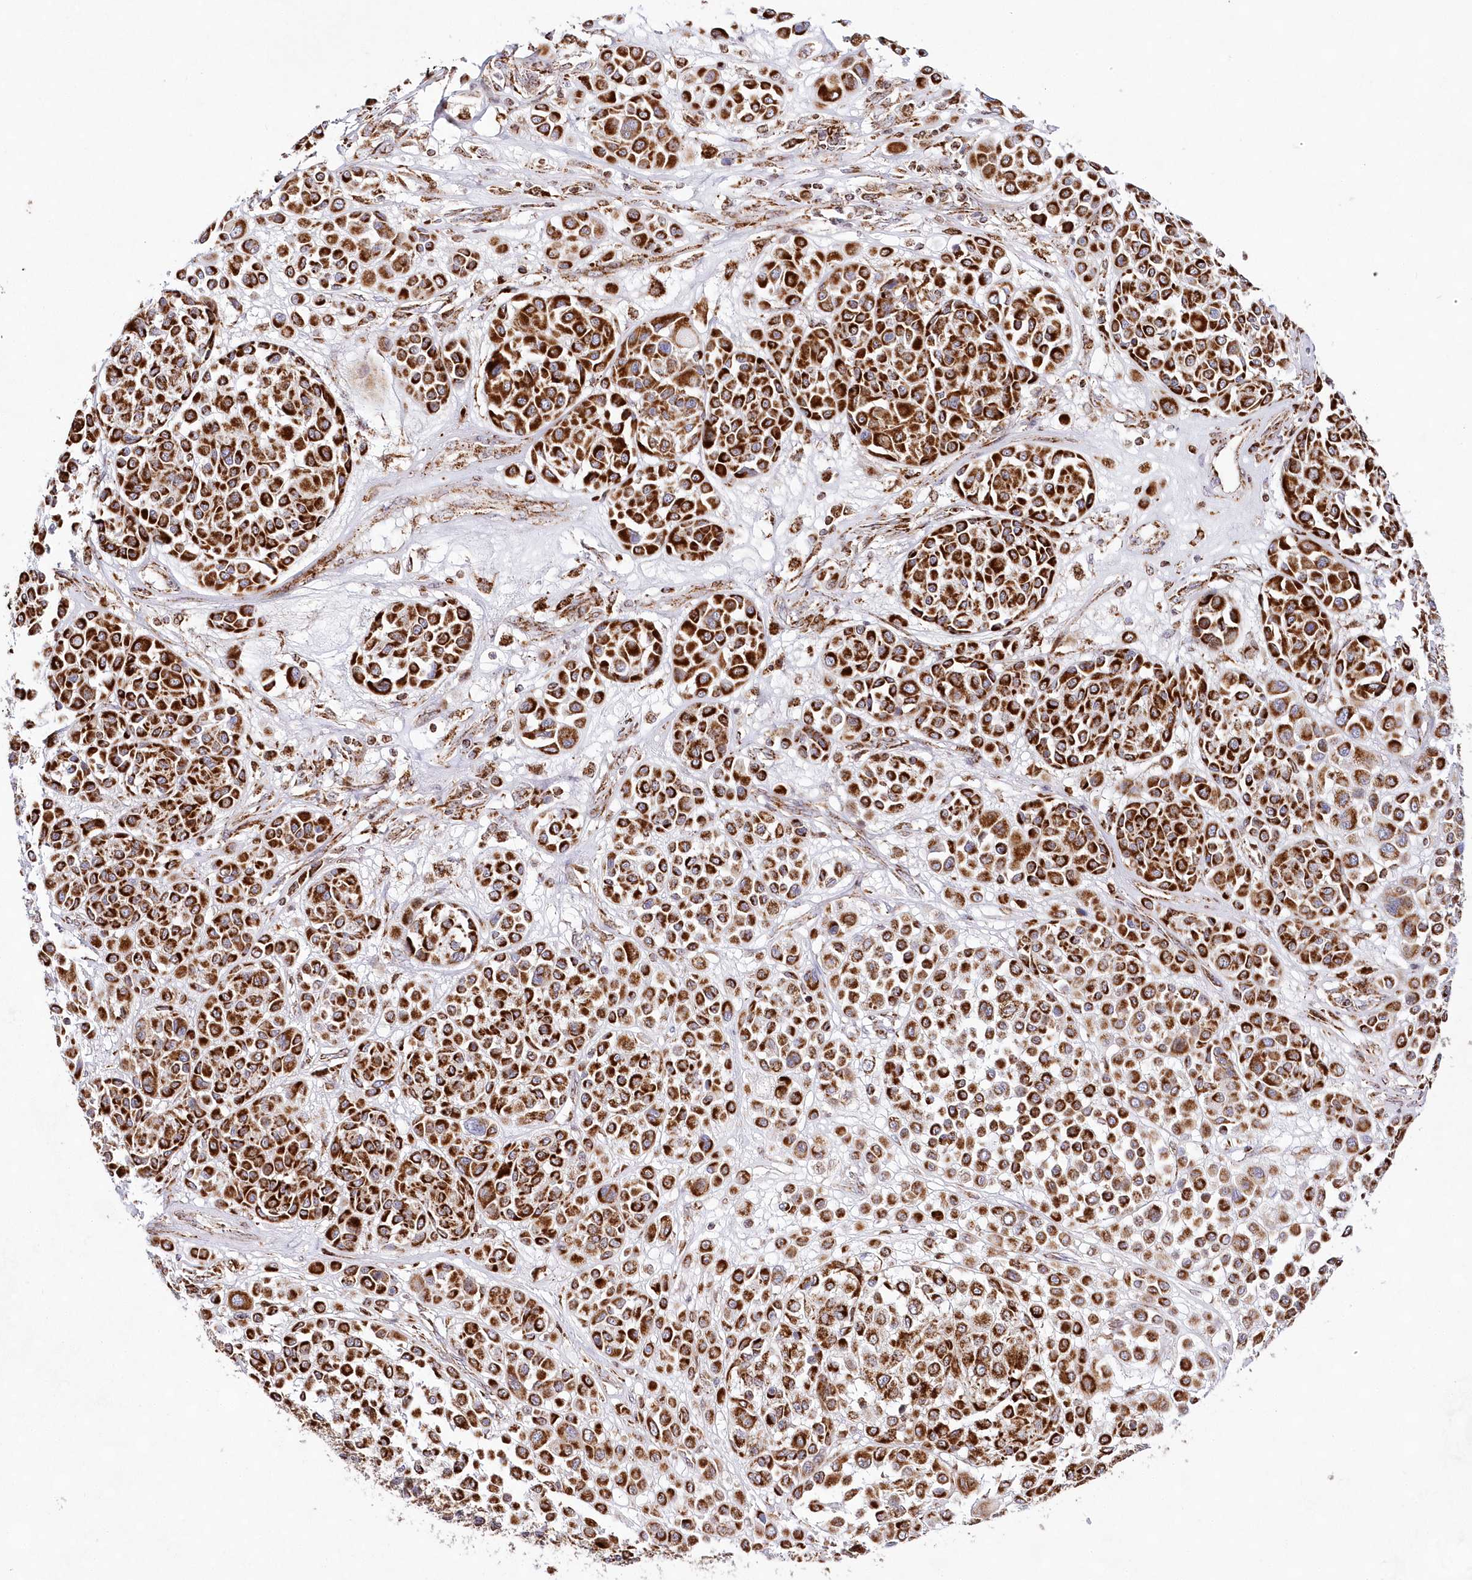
{"staining": {"intensity": "strong", "quantity": ">75%", "location": "cytoplasmic/membranous"}, "tissue": "melanoma", "cell_type": "Tumor cells", "image_type": "cancer", "snomed": [{"axis": "morphology", "description": "Malignant melanoma, Metastatic site"}, {"axis": "topography", "description": "Soft tissue"}], "caption": "Malignant melanoma (metastatic site) stained with a protein marker displays strong staining in tumor cells.", "gene": "HADHB", "patient": {"sex": "male", "age": 41}}